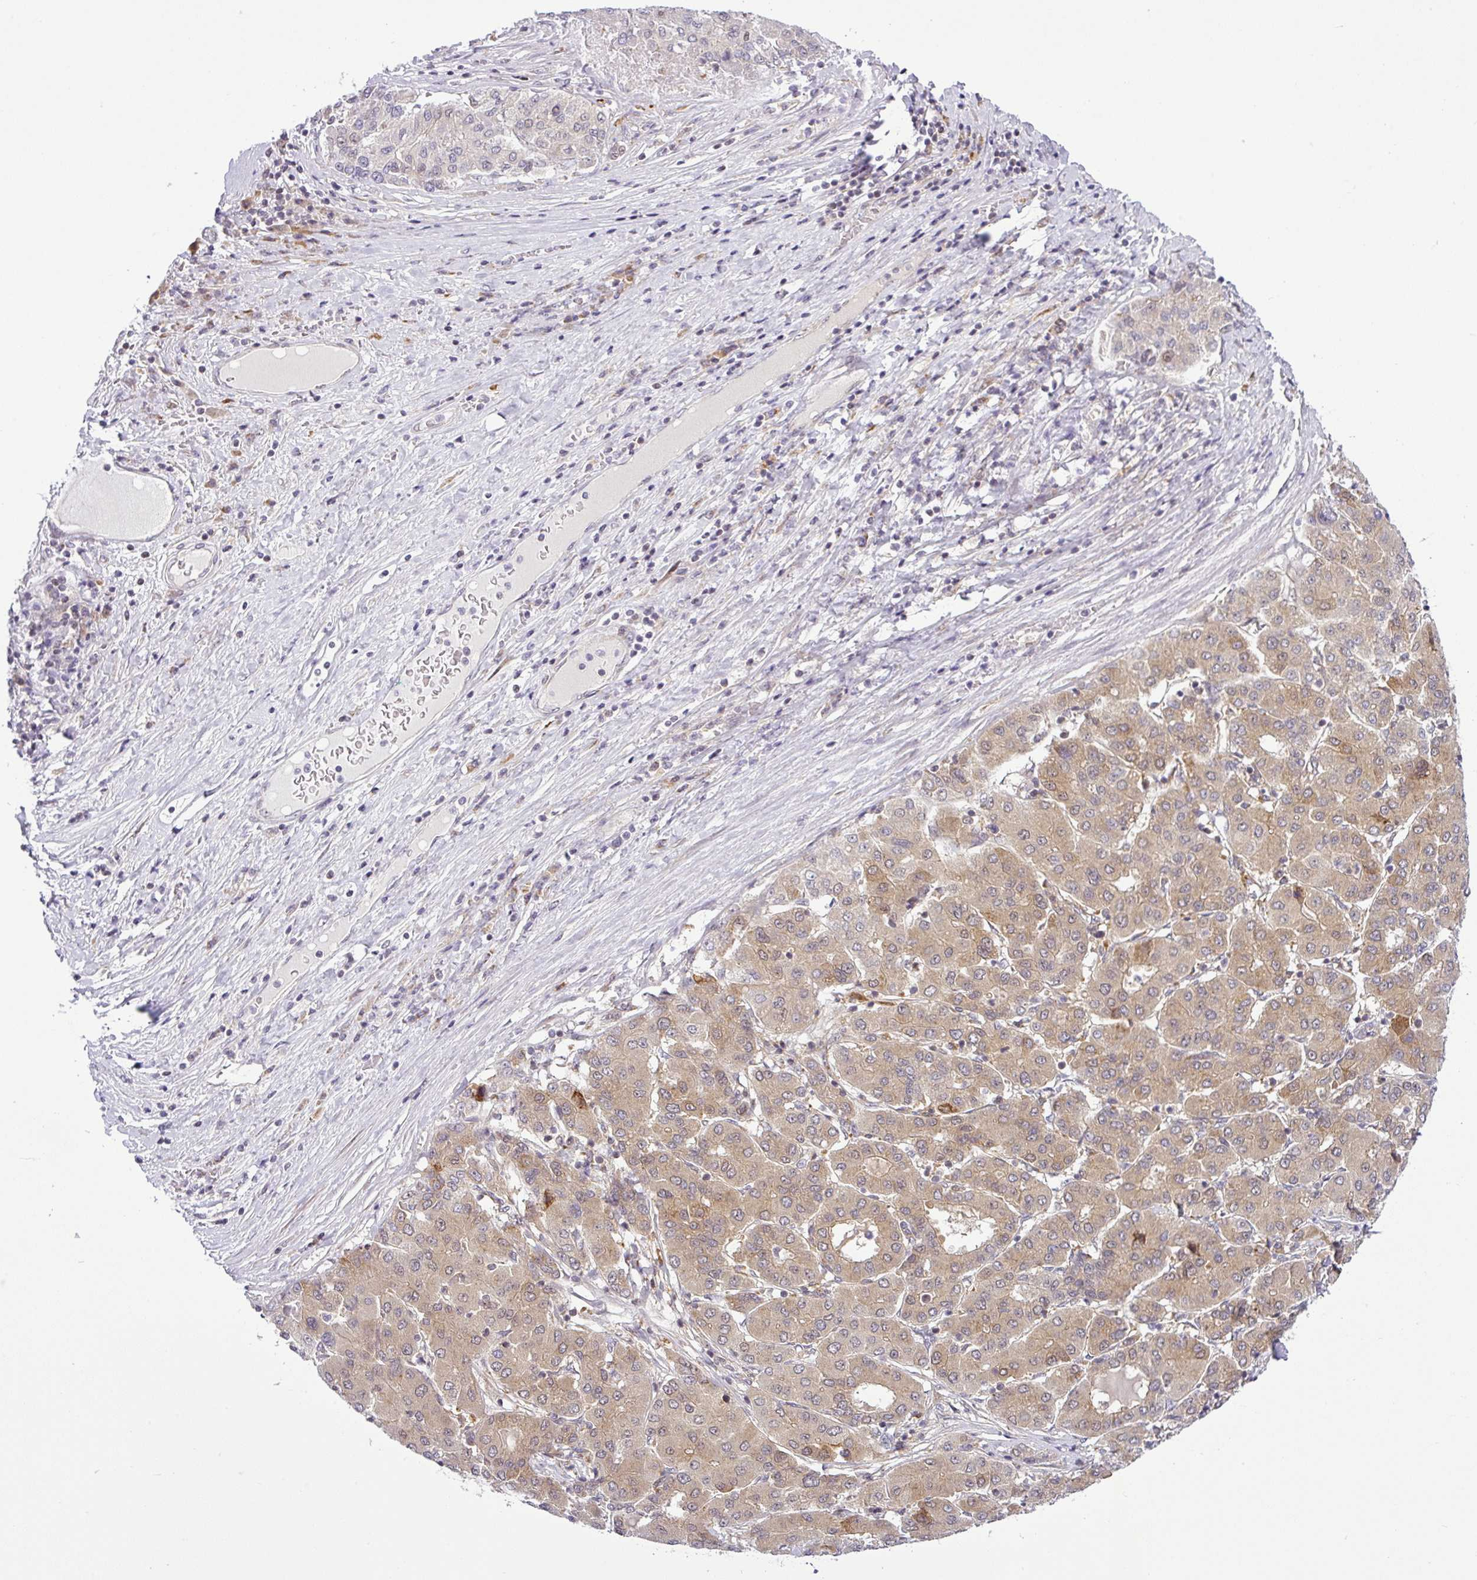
{"staining": {"intensity": "weak", "quantity": ">75%", "location": "cytoplasmic/membranous"}, "tissue": "liver cancer", "cell_type": "Tumor cells", "image_type": "cancer", "snomed": [{"axis": "morphology", "description": "Carcinoma, Hepatocellular, NOS"}, {"axis": "topography", "description": "Liver"}], "caption": "This histopathology image reveals IHC staining of human liver hepatocellular carcinoma, with low weak cytoplasmic/membranous expression in approximately >75% of tumor cells.", "gene": "NDUFB2", "patient": {"sex": "male", "age": 65}}